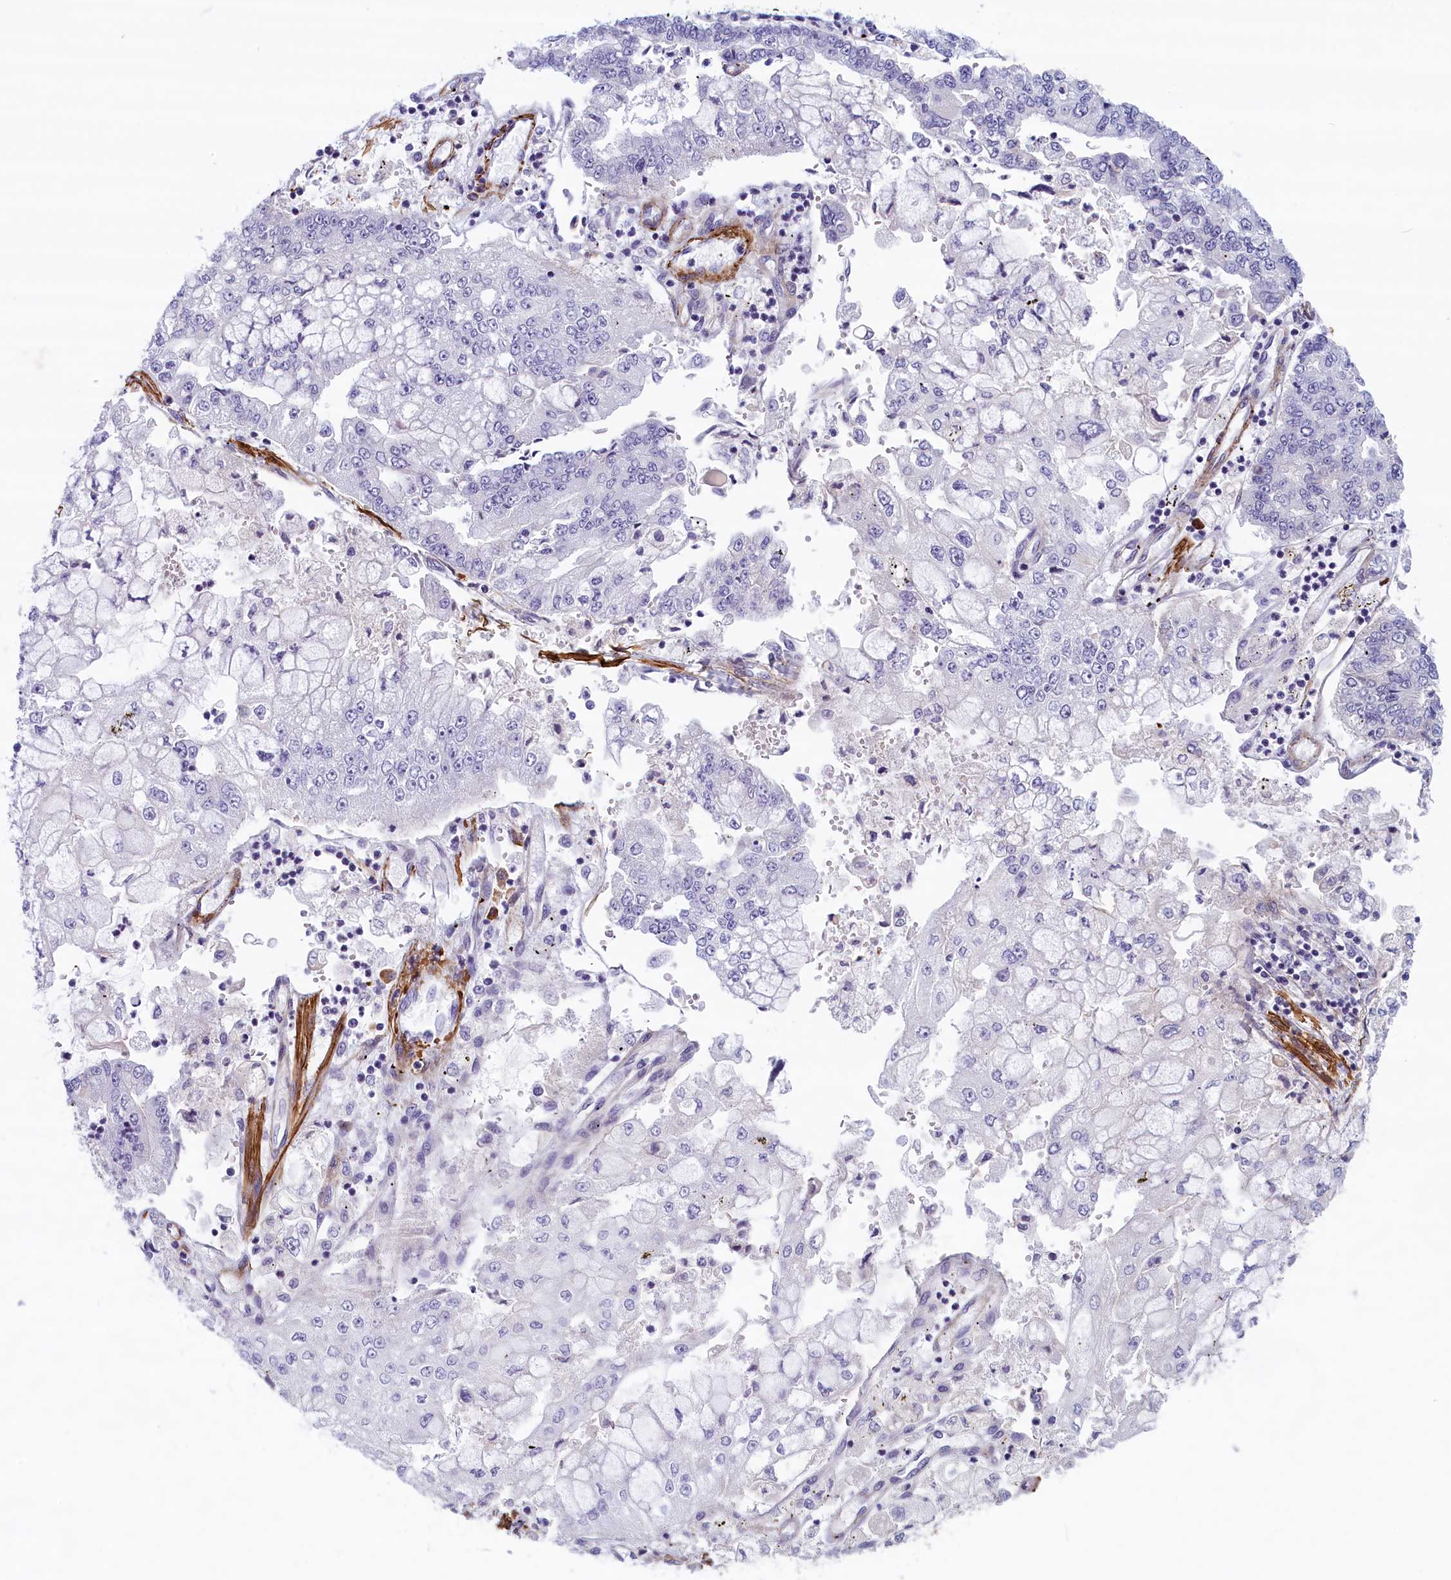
{"staining": {"intensity": "negative", "quantity": "none", "location": "none"}, "tissue": "stomach cancer", "cell_type": "Tumor cells", "image_type": "cancer", "snomed": [{"axis": "morphology", "description": "Adenocarcinoma, NOS"}, {"axis": "topography", "description": "Stomach"}], "caption": "Immunohistochemistry (IHC) histopathology image of stomach cancer stained for a protein (brown), which exhibits no staining in tumor cells.", "gene": "BCL2L13", "patient": {"sex": "male", "age": 76}}